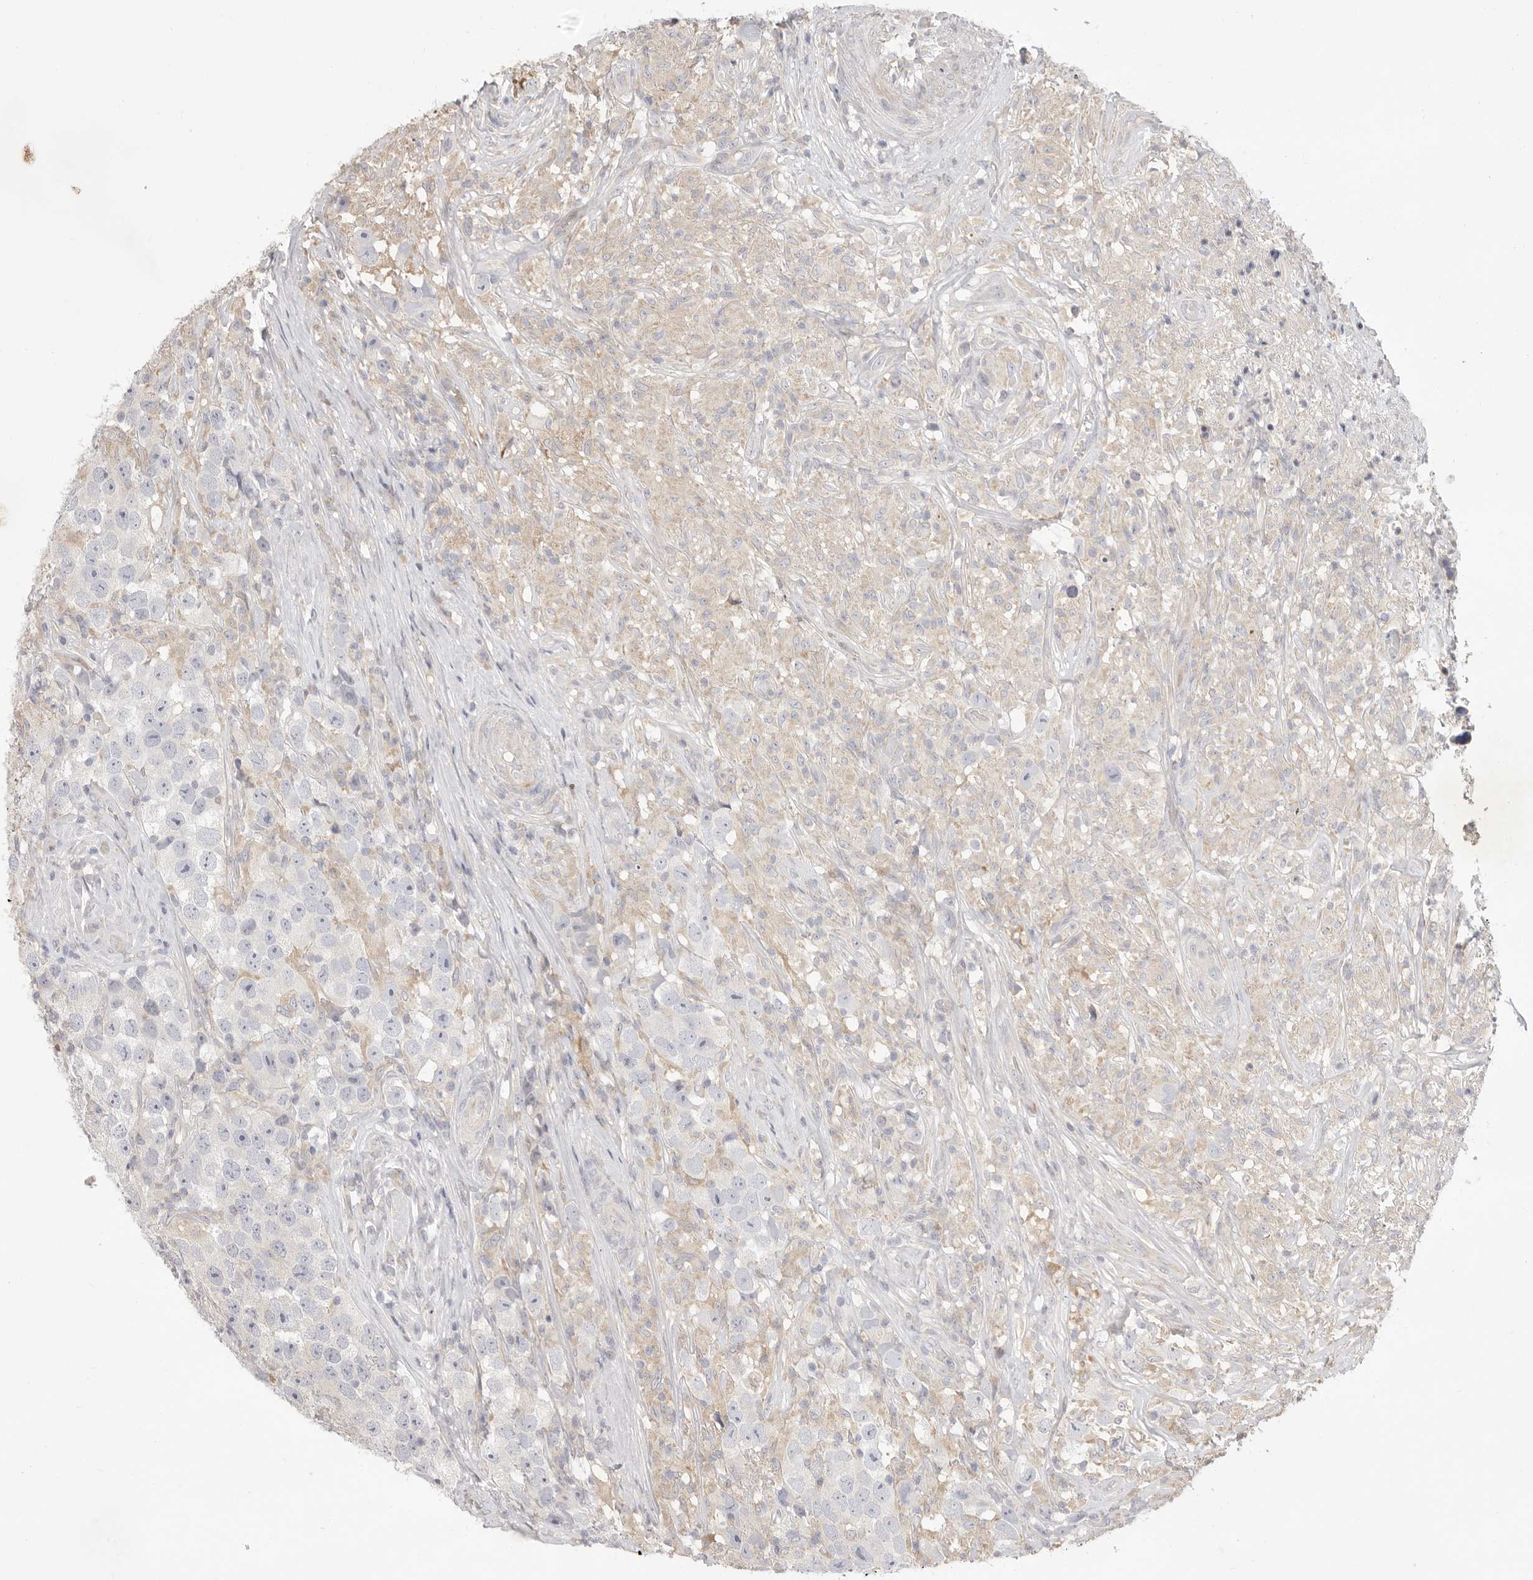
{"staining": {"intensity": "negative", "quantity": "none", "location": "none"}, "tissue": "testis cancer", "cell_type": "Tumor cells", "image_type": "cancer", "snomed": [{"axis": "morphology", "description": "Seminoma, NOS"}, {"axis": "topography", "description": "Testis"}], "caption": "Seminoma (testis) was stained to show a protein in brown. There is no significant expression in tumor cells.", "gene": "USH1C", "patient": {"sex": "male", "age": 49}}